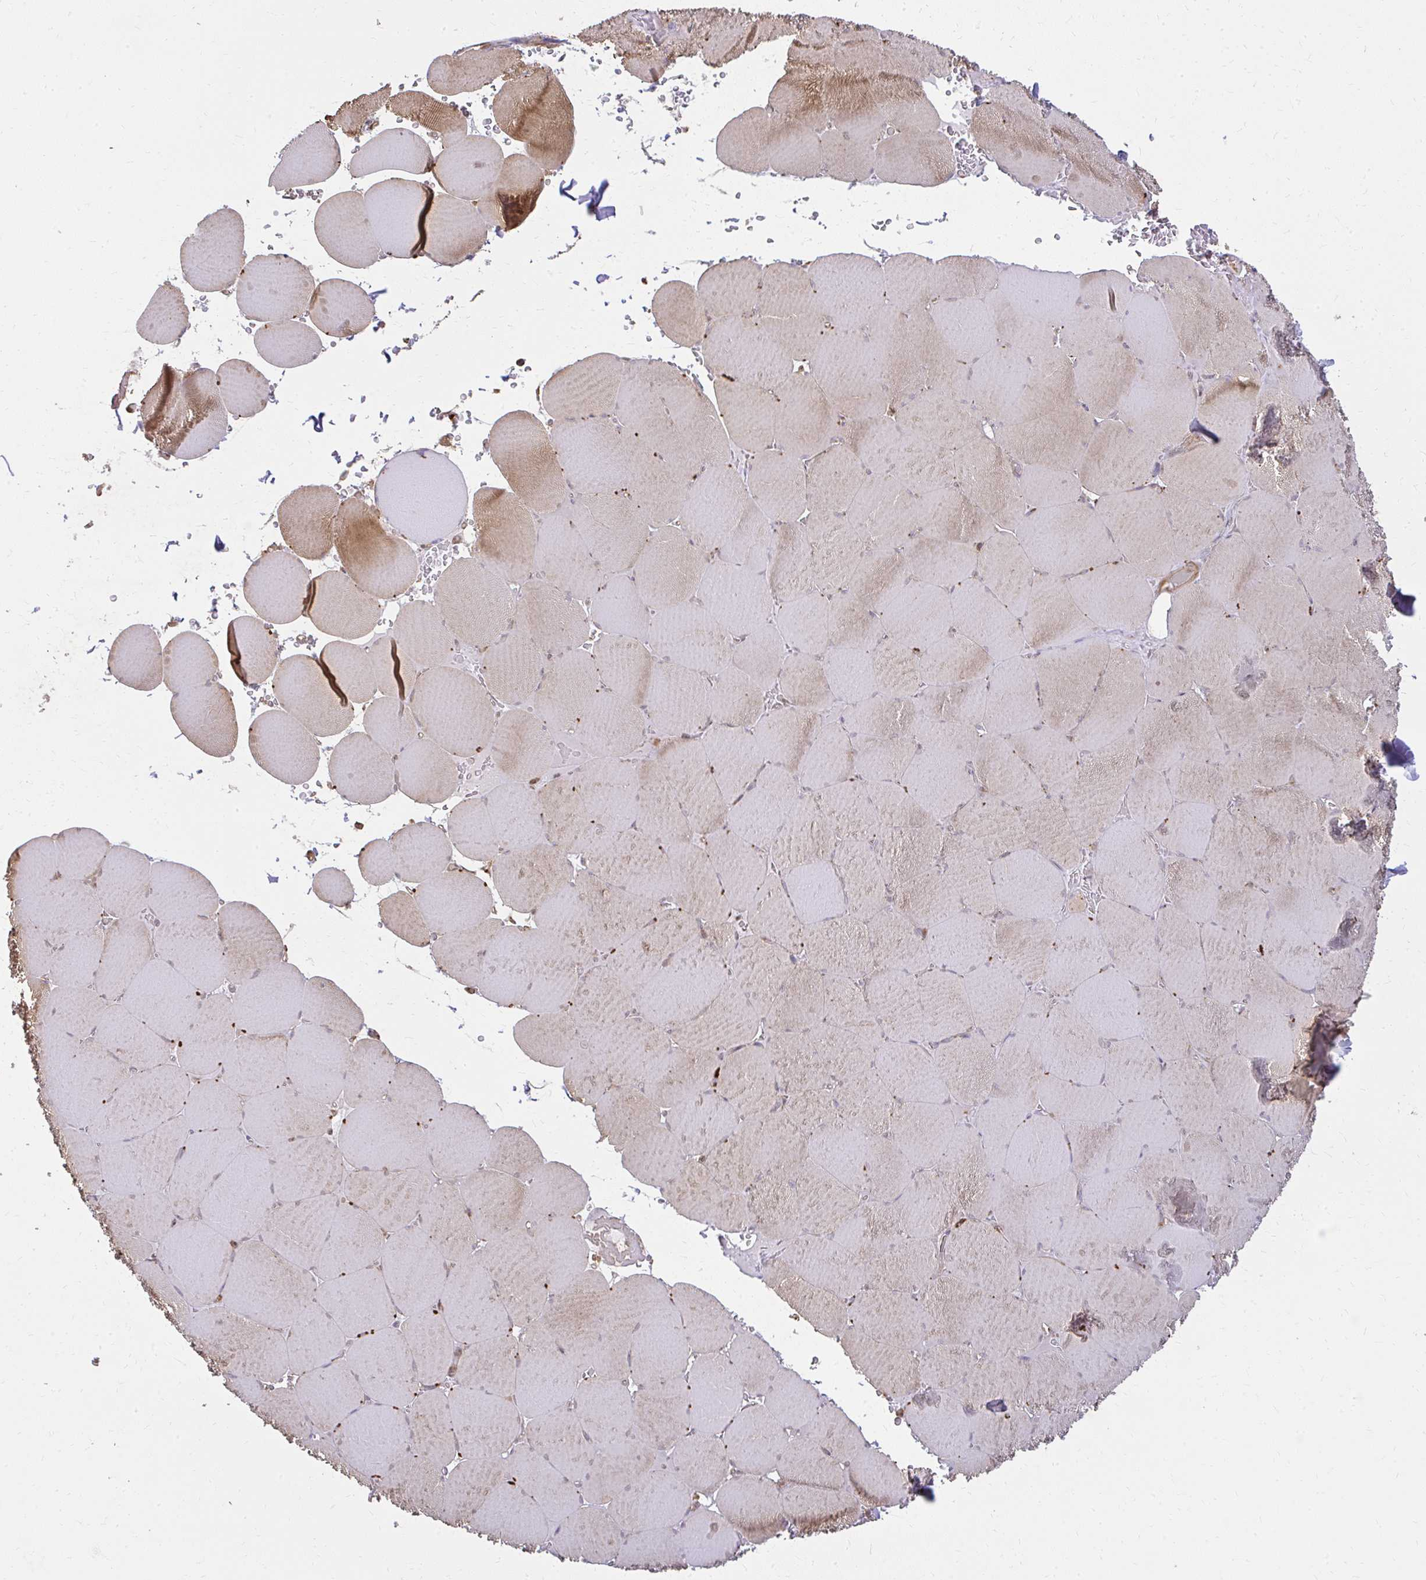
{"staining": {"intensity": "moderate", "quantity": "25%-75%", "location": "cytoplasmic/membranous"}, "tissue": "skeletal muscle", "cell_type": "Myocytes", "image_type": "normal", "snomed": [{"axis": "morphology", "description": "Normal tissue, NOS"}, {"axis": "topography", "description": "Skeletal muscle"}, {"axis": "topography", "description": "Head-Neck"}], "caption": "The photomicrograph demonstrates staining of unremarkable skeletal muscle, revealing moderate cytoplasmic/membranous protein expression (brown color) within myocytes.", "gene": "GNS", "patient": {"sex": "male", "age": 66}}